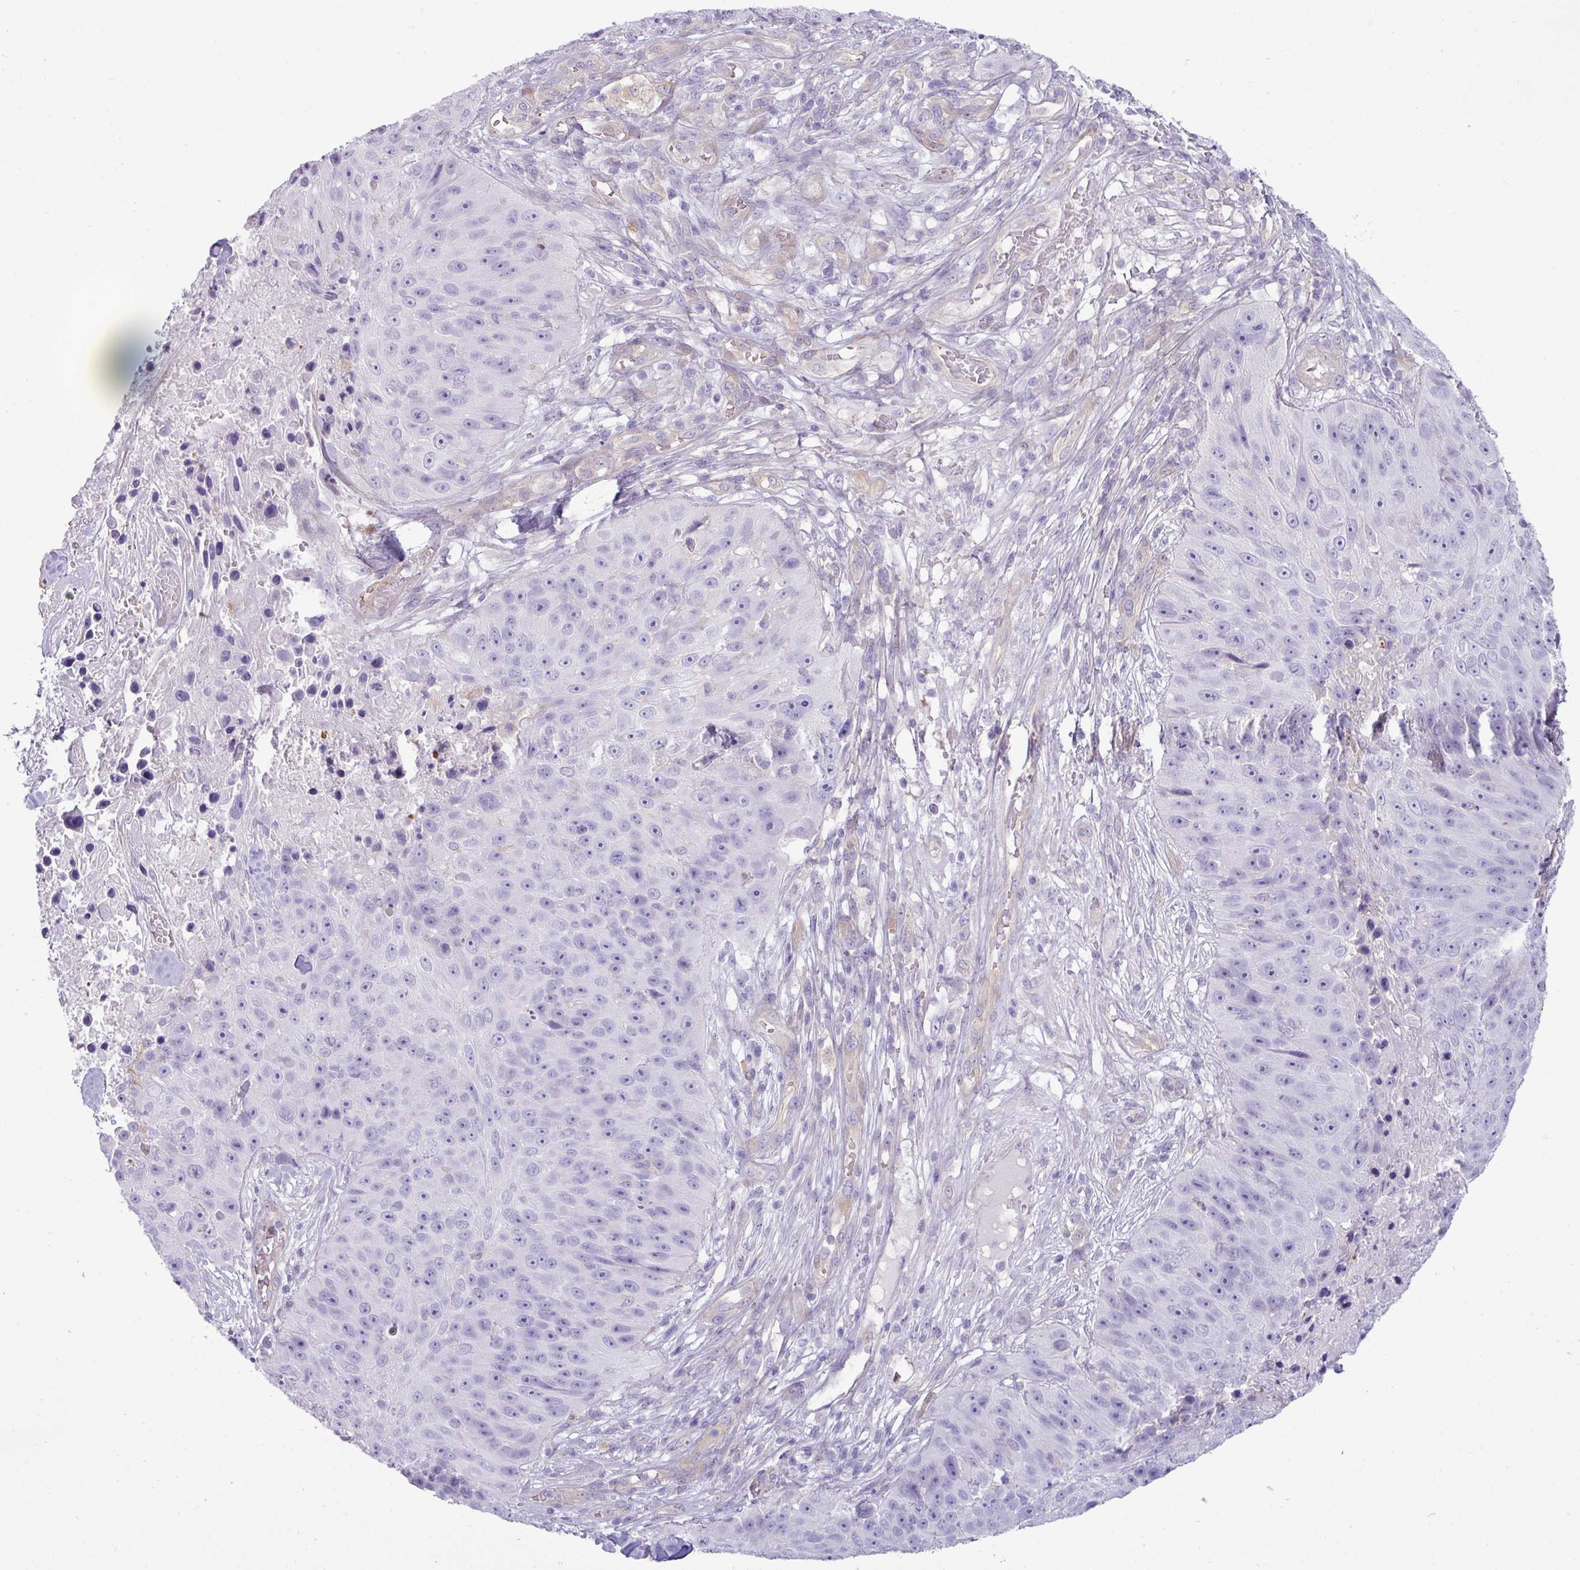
{"staining": {"intensity": "negative", "quantity": "none", "location": "none"}, "tissue": "skin cancer", "cell_type": "Tumor cells", "image_type": "cancer", "snomed": [{"axis": "morphology", "description": "Squamous cell carcinoma, NOS"}, {"axis": "topography", "description": "Skin"}], "caption": "IHC of human skin cancer exhibits no expression in tumor cells.", "gene": "KIRREL3", "patient": {"sex": "female", "age": 87}}